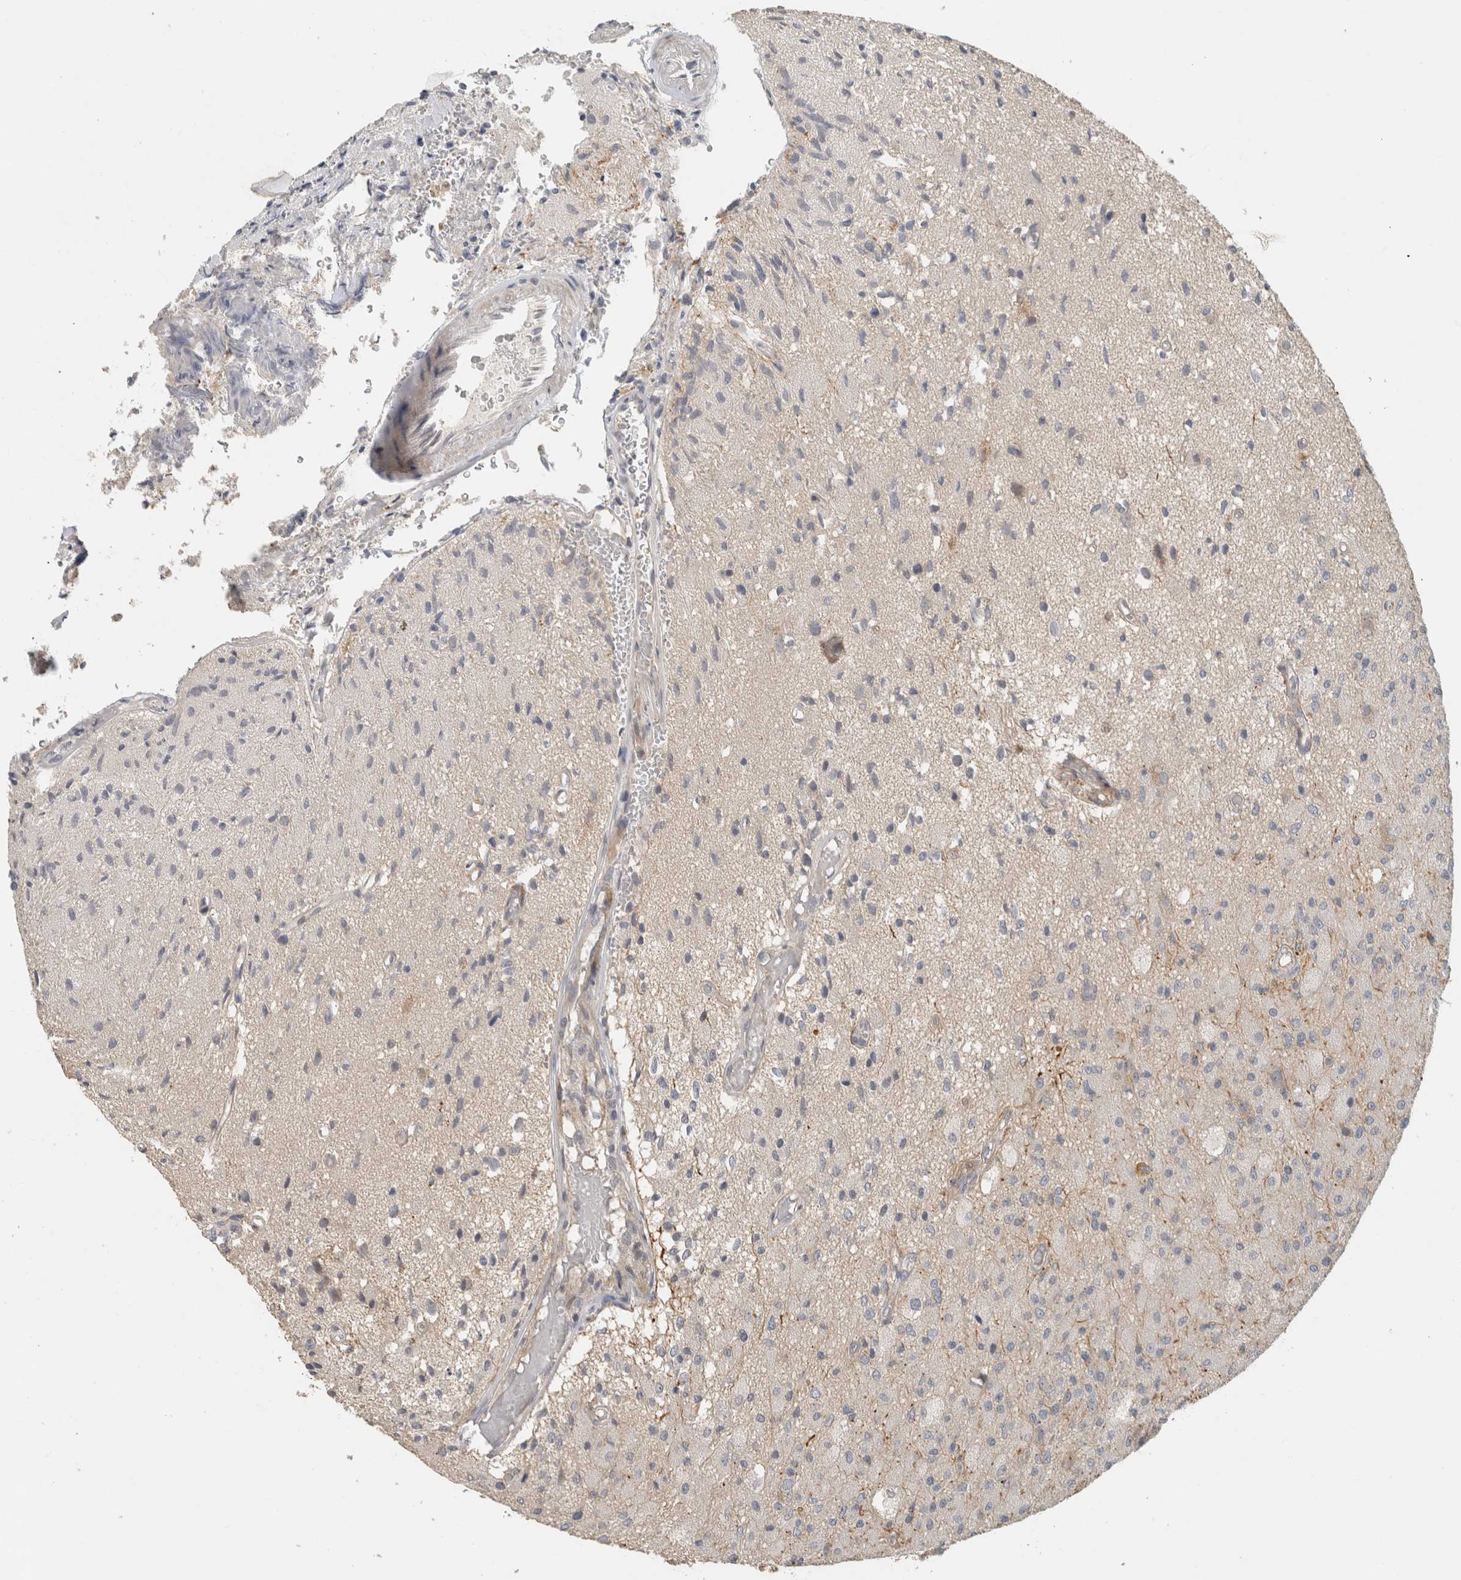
{"staining": {"intensity": "negative", "quantity": "none", "location": "none"}, "tissue": "glioma", "cell_type": "Tumor cells", "image_type": "cancer", "snomed": [{"axis": "morphology", "description": "Normal tissue, NOS"}, {"axis": "morphology", "description": "Glioma, malignant, High grade"}, {"axis": "topography", "description": "Cerebral cortex"}], "caption": "DAB immunohistochemical staining of glioma reveals no significant staining in tumor cells.", "gene": "ERCC6L2", "patient": {"sex": "male", "age": 77}}